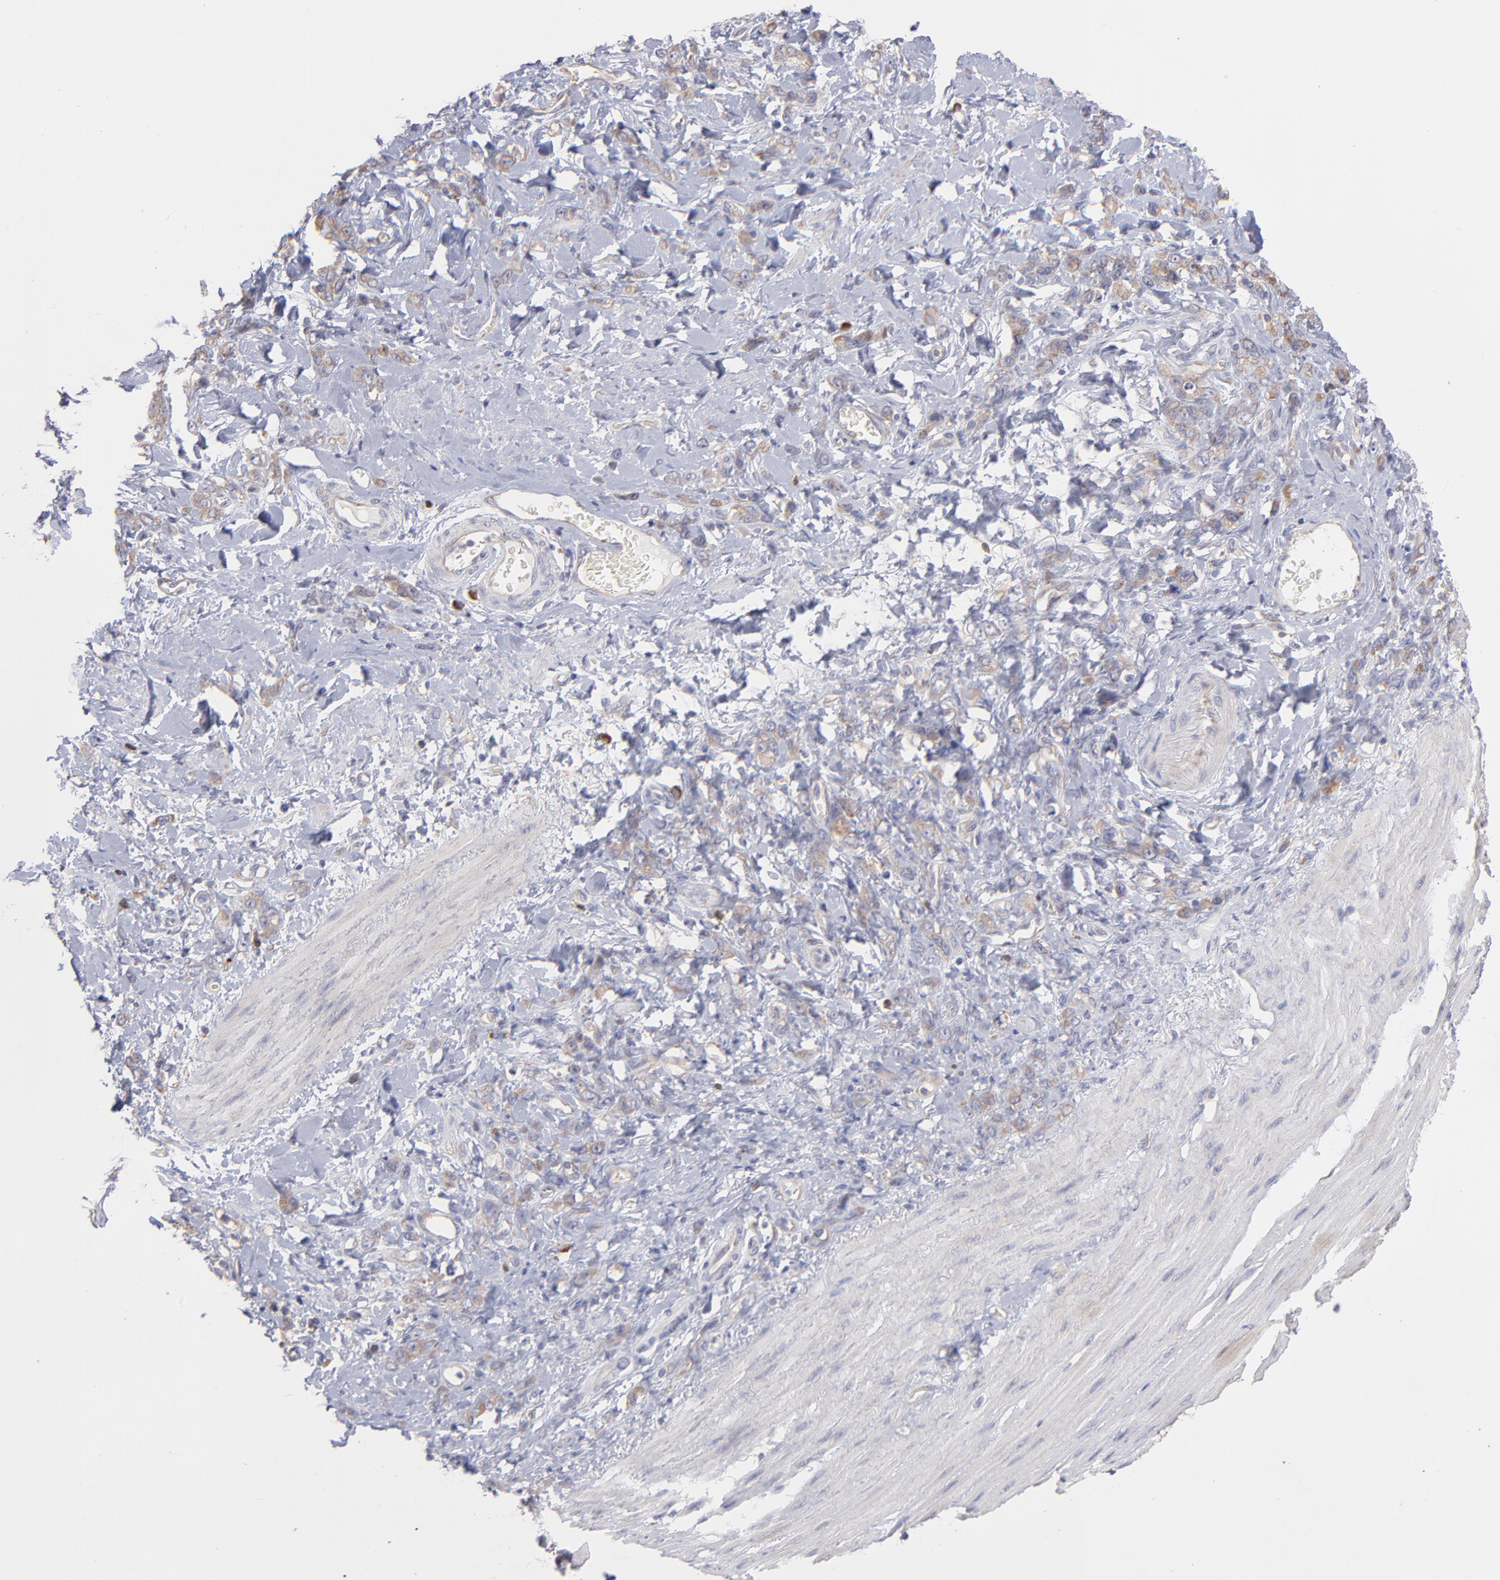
{"staining": {"intensity": "weak", "quantity": ">75%", "location": "cytoplasmic/membranous"}, "tissue": "stomach cancer", "cell_type": "Tumor cells", "image_type": "cancer", "snomed": [{"axis": "morphology", "description": "Normal tissue, NOS"}, {"axis": "morphology", "description": "Adenocarcinoma, NOS"}, {"axis": "topography", "description": "Stomach"}], "caption": "An immunohistochemistry (IHC) image of neoplastic tissue is shown. Protein staining in brown highlights weak cytoplasmic/membranous positivity in stomach cancer within tumor cells. (brown staining indicates protein expression, while blue staining denotes nuclei).", "gene": "RPLP0", "patient": {"sex": "male", "age": 82}}